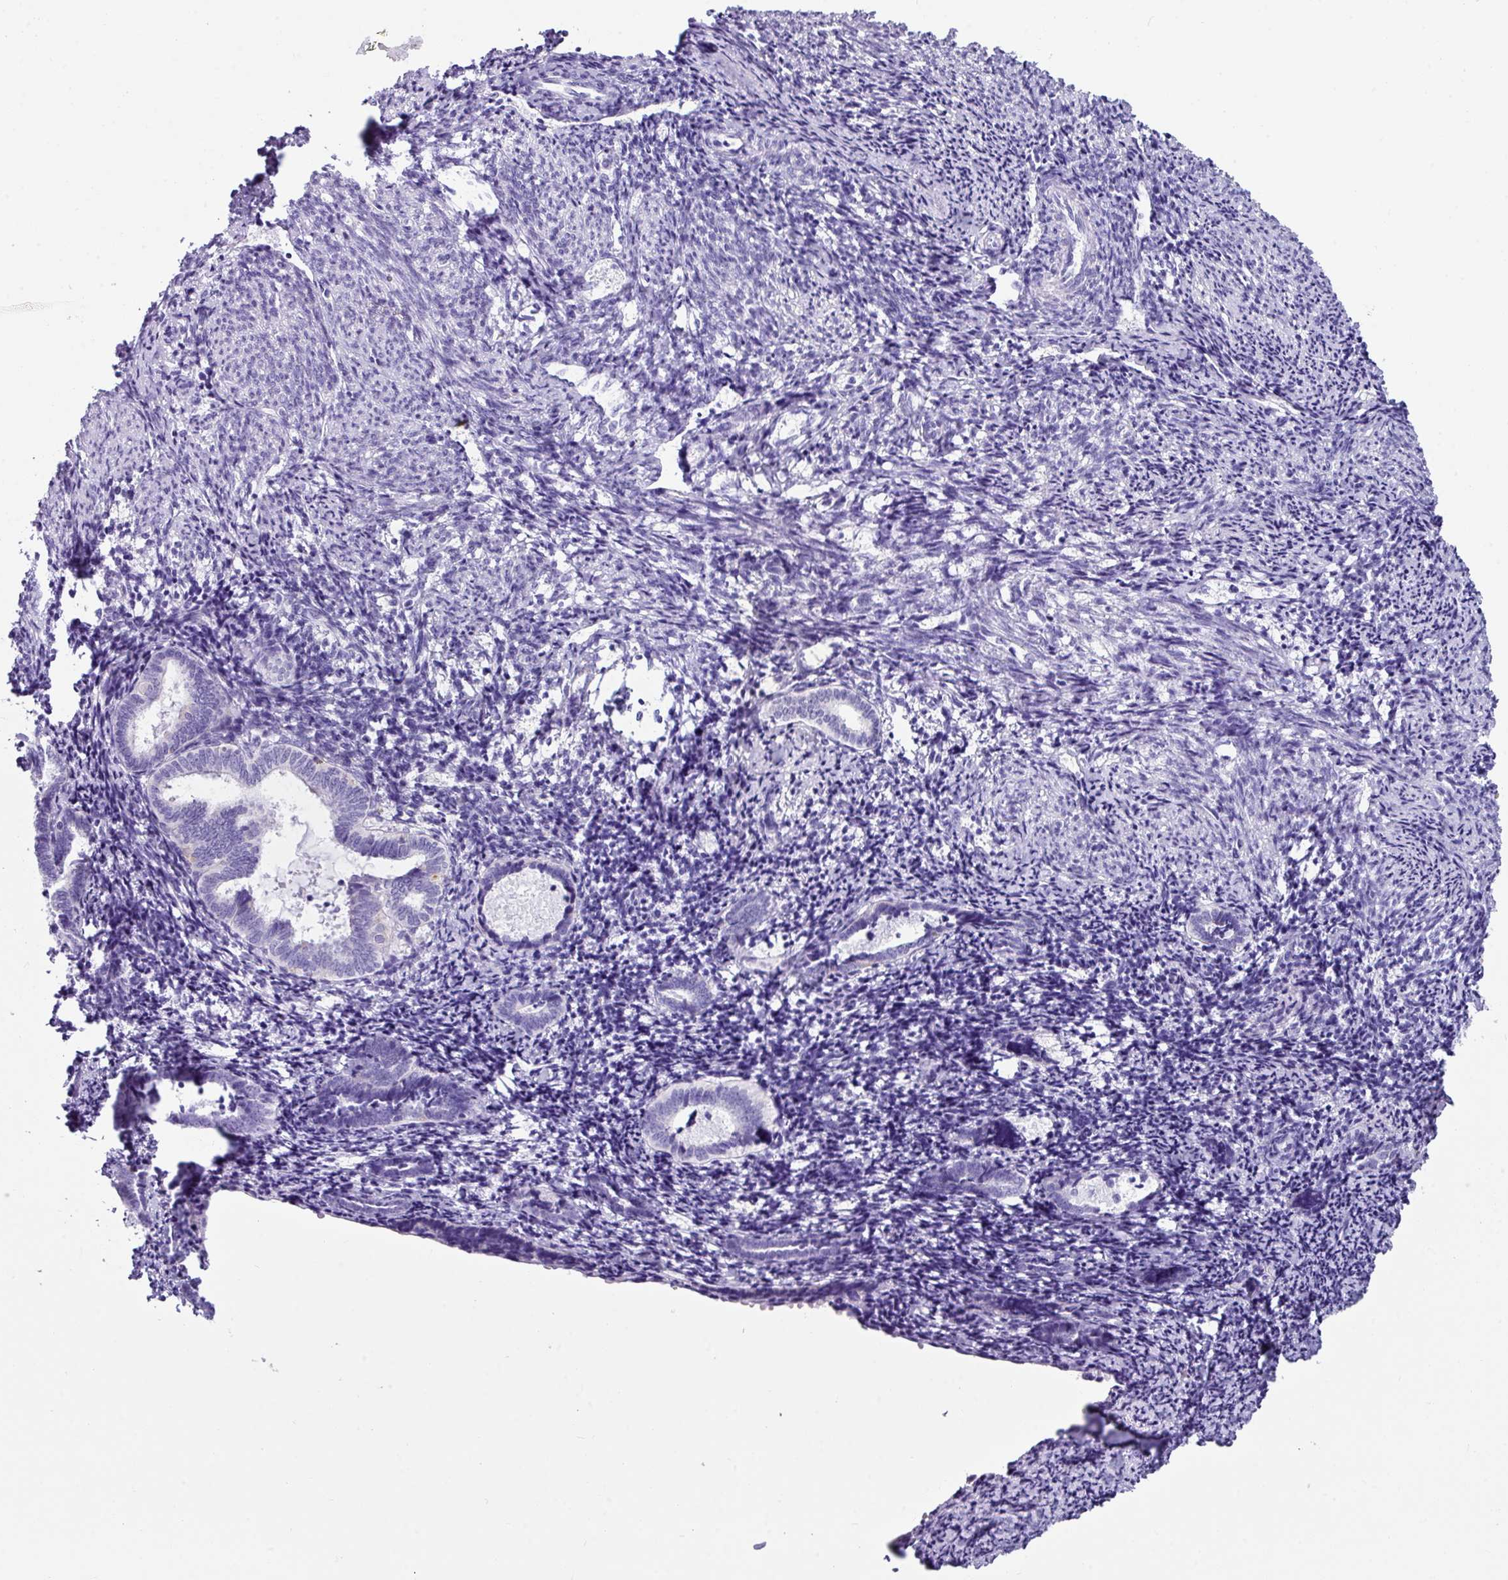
{"staining": {"intensity": "negative", "quantity": "none", "location": "none"}, "tissue": "endometrium", "cell_type": "Cells in endometrial stroma", "image_type": "normal", "snomed": [{"axis": "morphology", "description": "Normal tissue, NOS"}, {"axis": "topography", "description": "Endometrium"}], "caption": "High power microscopy histopathology image of an immunohistochemistry (IHC) micrograph of normal endometrium, revealing no significant positivity in cells in endometrial stroma.", "gene": "NCCRP1", "patient": {"sex": "female", "age": 54}}